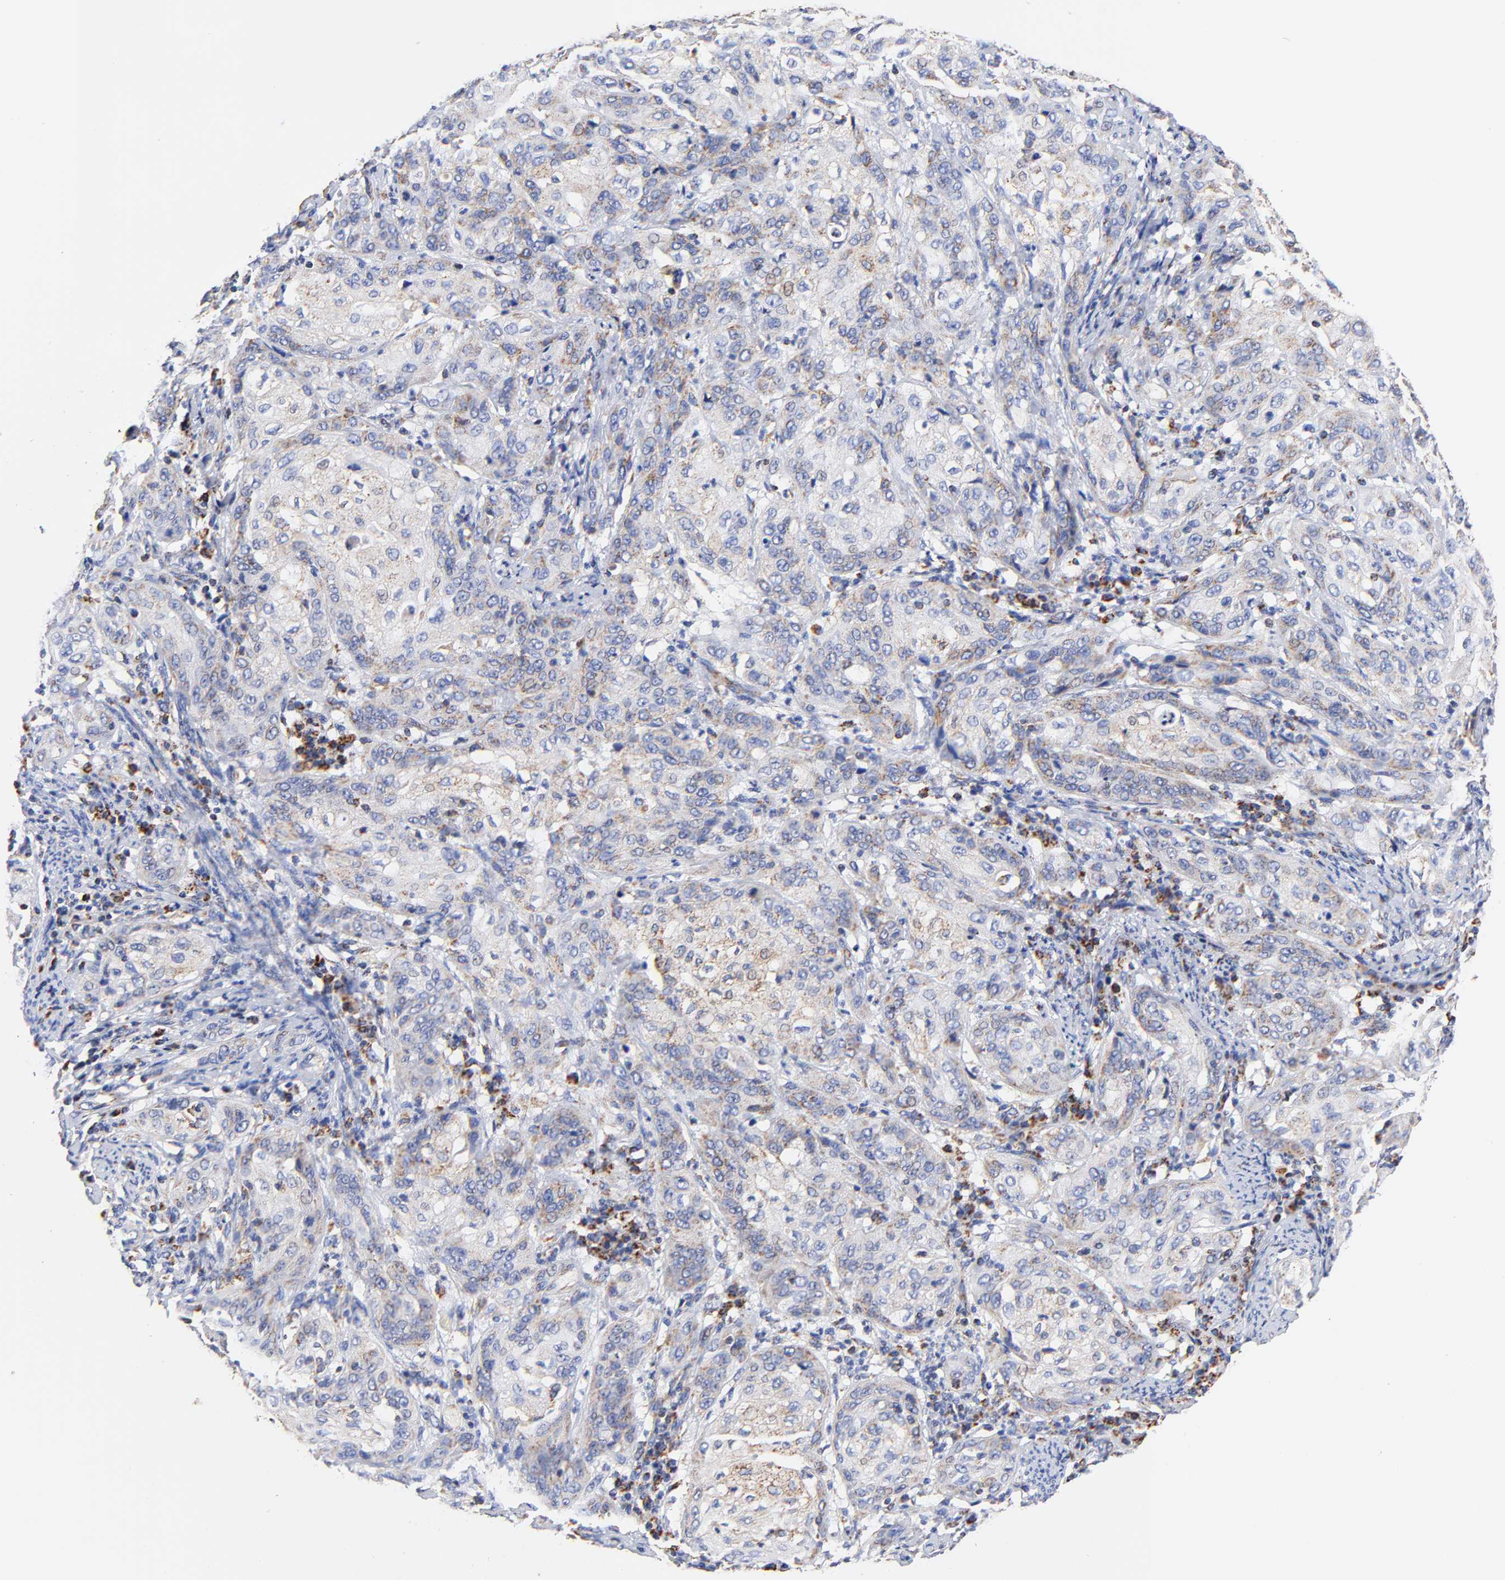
{"staining": {"intensity": "moderate", "quantity": "25%-75%", "location": "cytoplasmic/membranous"}, "tissue": "cervical cancer", "cell_type": "Tumor cells", "image_type": "cancer", "snomed": [{"axis": "morphology", "description": "Squamous cell carcinoma, NOS"}, {"axis": "topography", "description": "Cervix"}], "caption": "Protein staining displays moderate cytoplasmic/membranous positivity in about 25%-75% of tumor cells in cervical squamous cell carcinoma.", "gene": "ATP5F1D", "patient": {"sex": "female", "age": 41}}